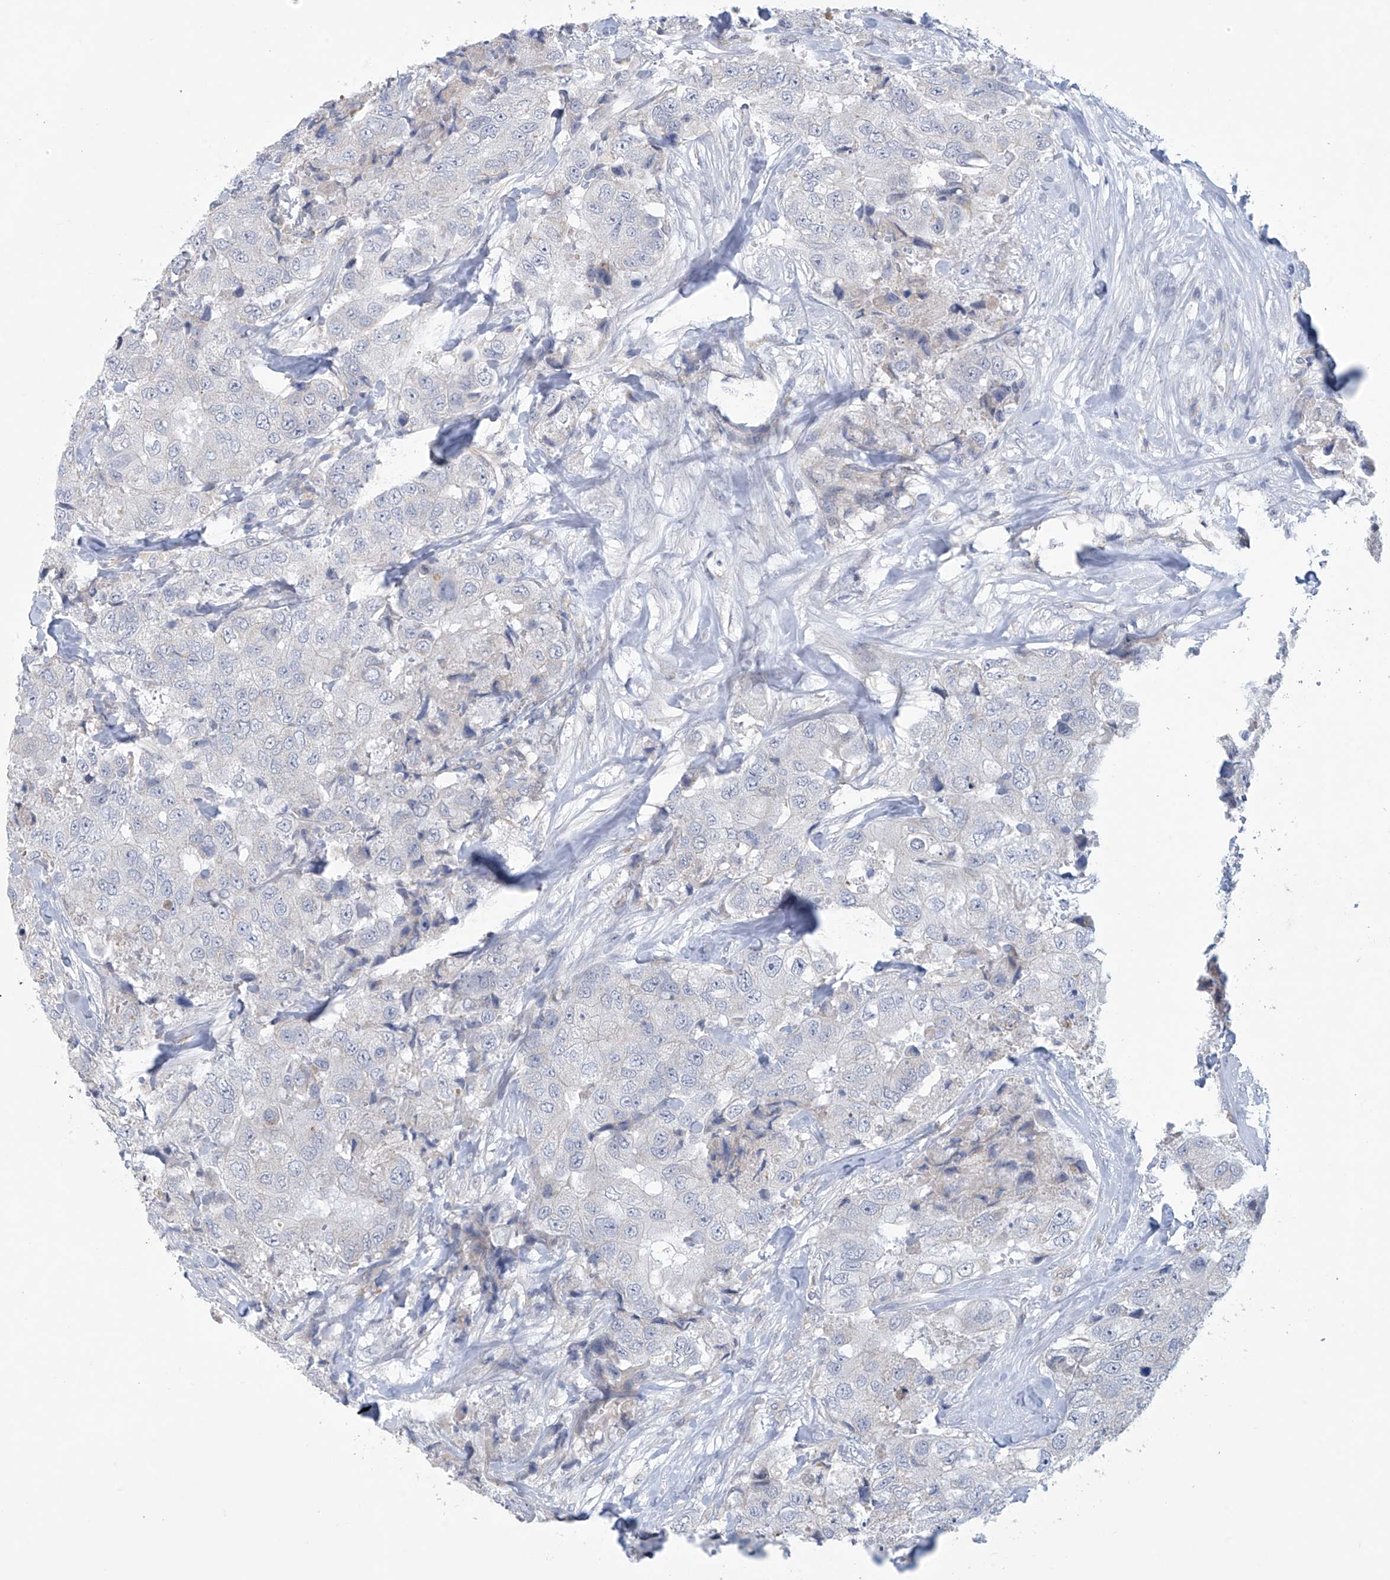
{"staining": {"intensity": "negative", "quantity": "none", "location": "none"}, "tissue": "breast cancer", "cell_type": "Tumor cells", "image_type": "cancer", "snomed": [{"axis": "morphology", "description": "Duct carcinoma"}, {"axis": "topography", "description": "Breast"}], "caption": "An immunohistochemistry histopathology image of breast cancer is shown. There is no staining in tumor cells of breast cancer. (DAB IHC, high magnification).", "gene": "ABHD13", "patient": {"sex": "female", "age": 62}}